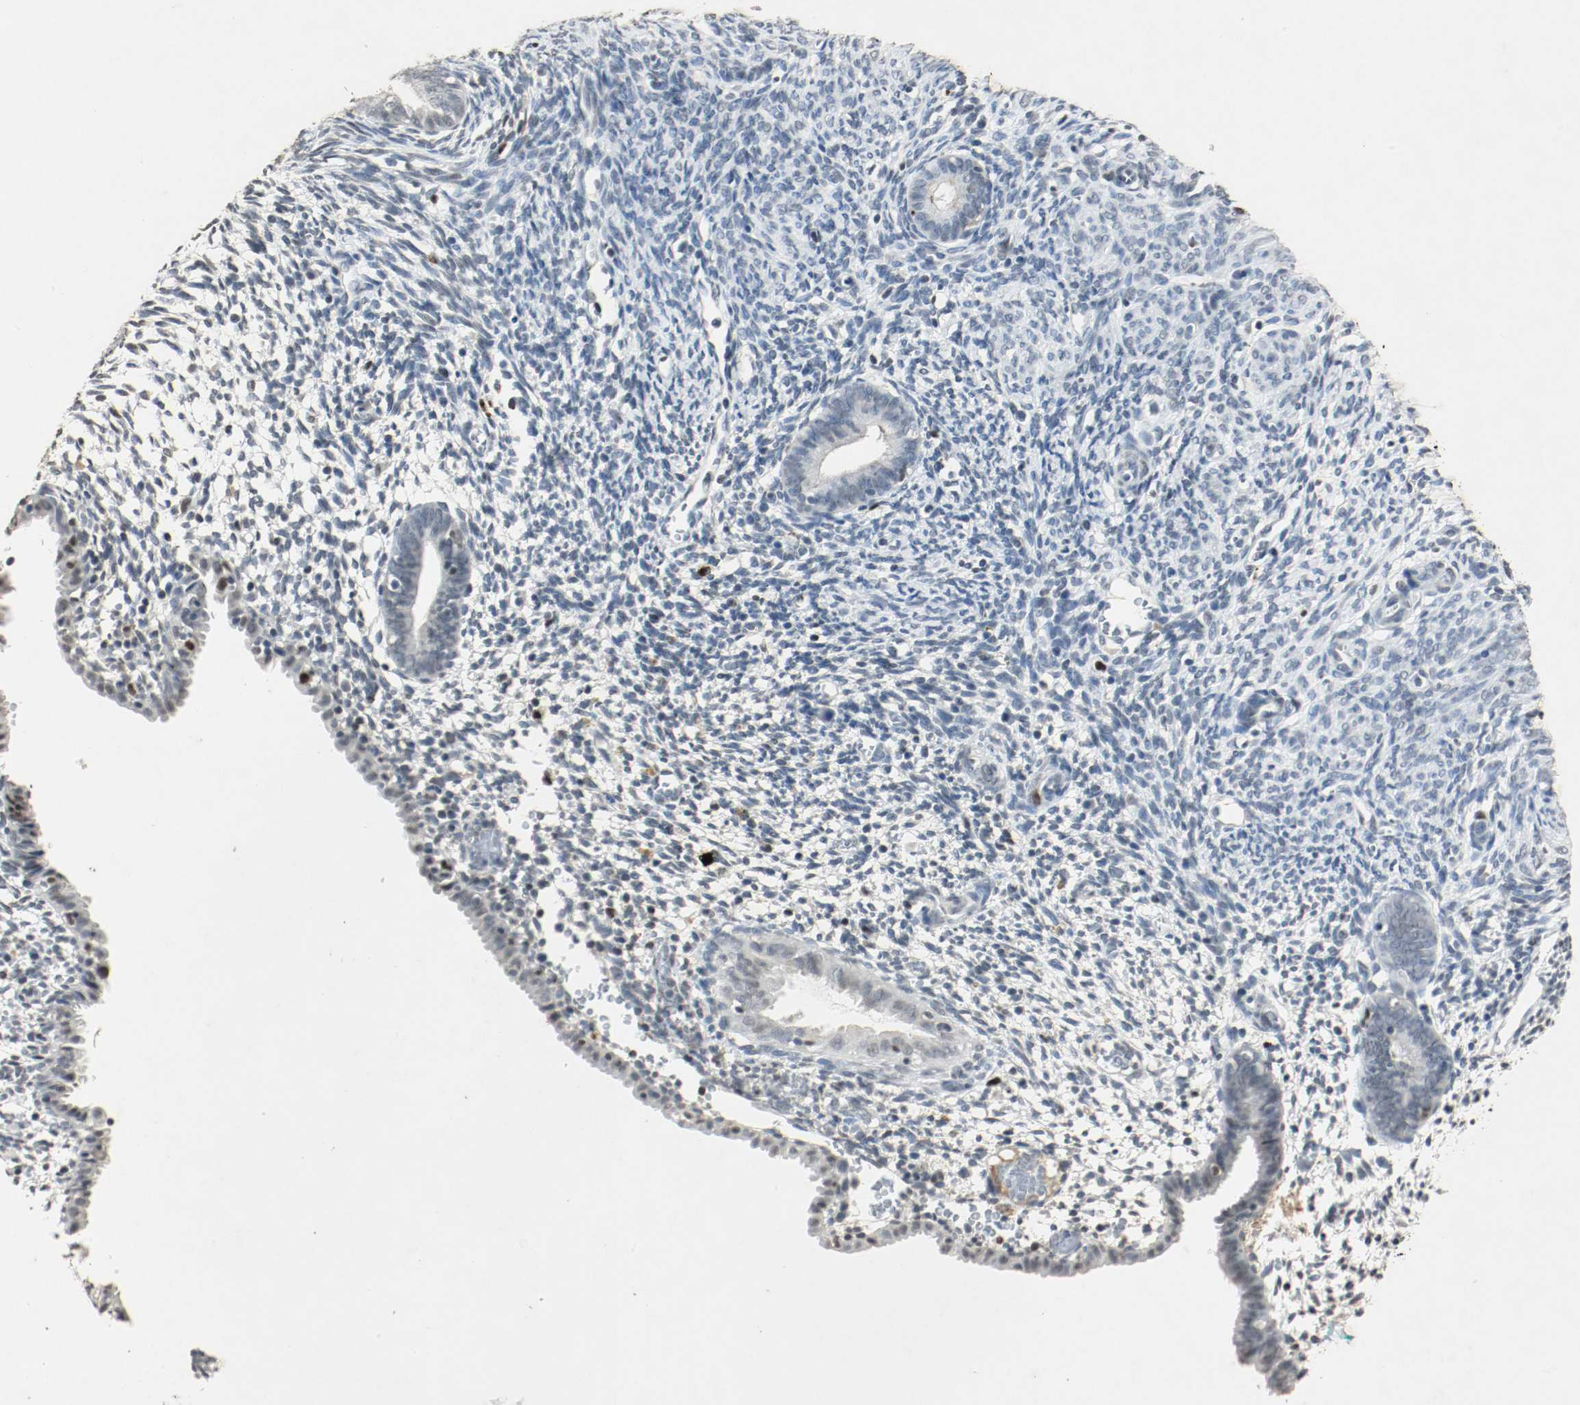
{"staining": {"intensity": "moderate", "quantity": "<25%", "location": "nuclear"}, "tissue": "endometrium", "cell_type": "Cells in endometrial stroma", "image_type": "normal", "snomed": [{"axis": "morphology", "description": "Normal tissue, NOS"}, {"axis": "morphology", "description": "Atrophy, NOS"}, {"axis": "topography", "description": "Uterus"}, {"axis": "topography", "description": "Endometrium"}], "caption": "DAB immunohistochemical staining of normal human endometrium reveals moderate nuclear protein staining in approximately <25% of cells in endometrial stroma.", "gene": "DNMT1", "patient": {"sex": "female", "age": 68}}